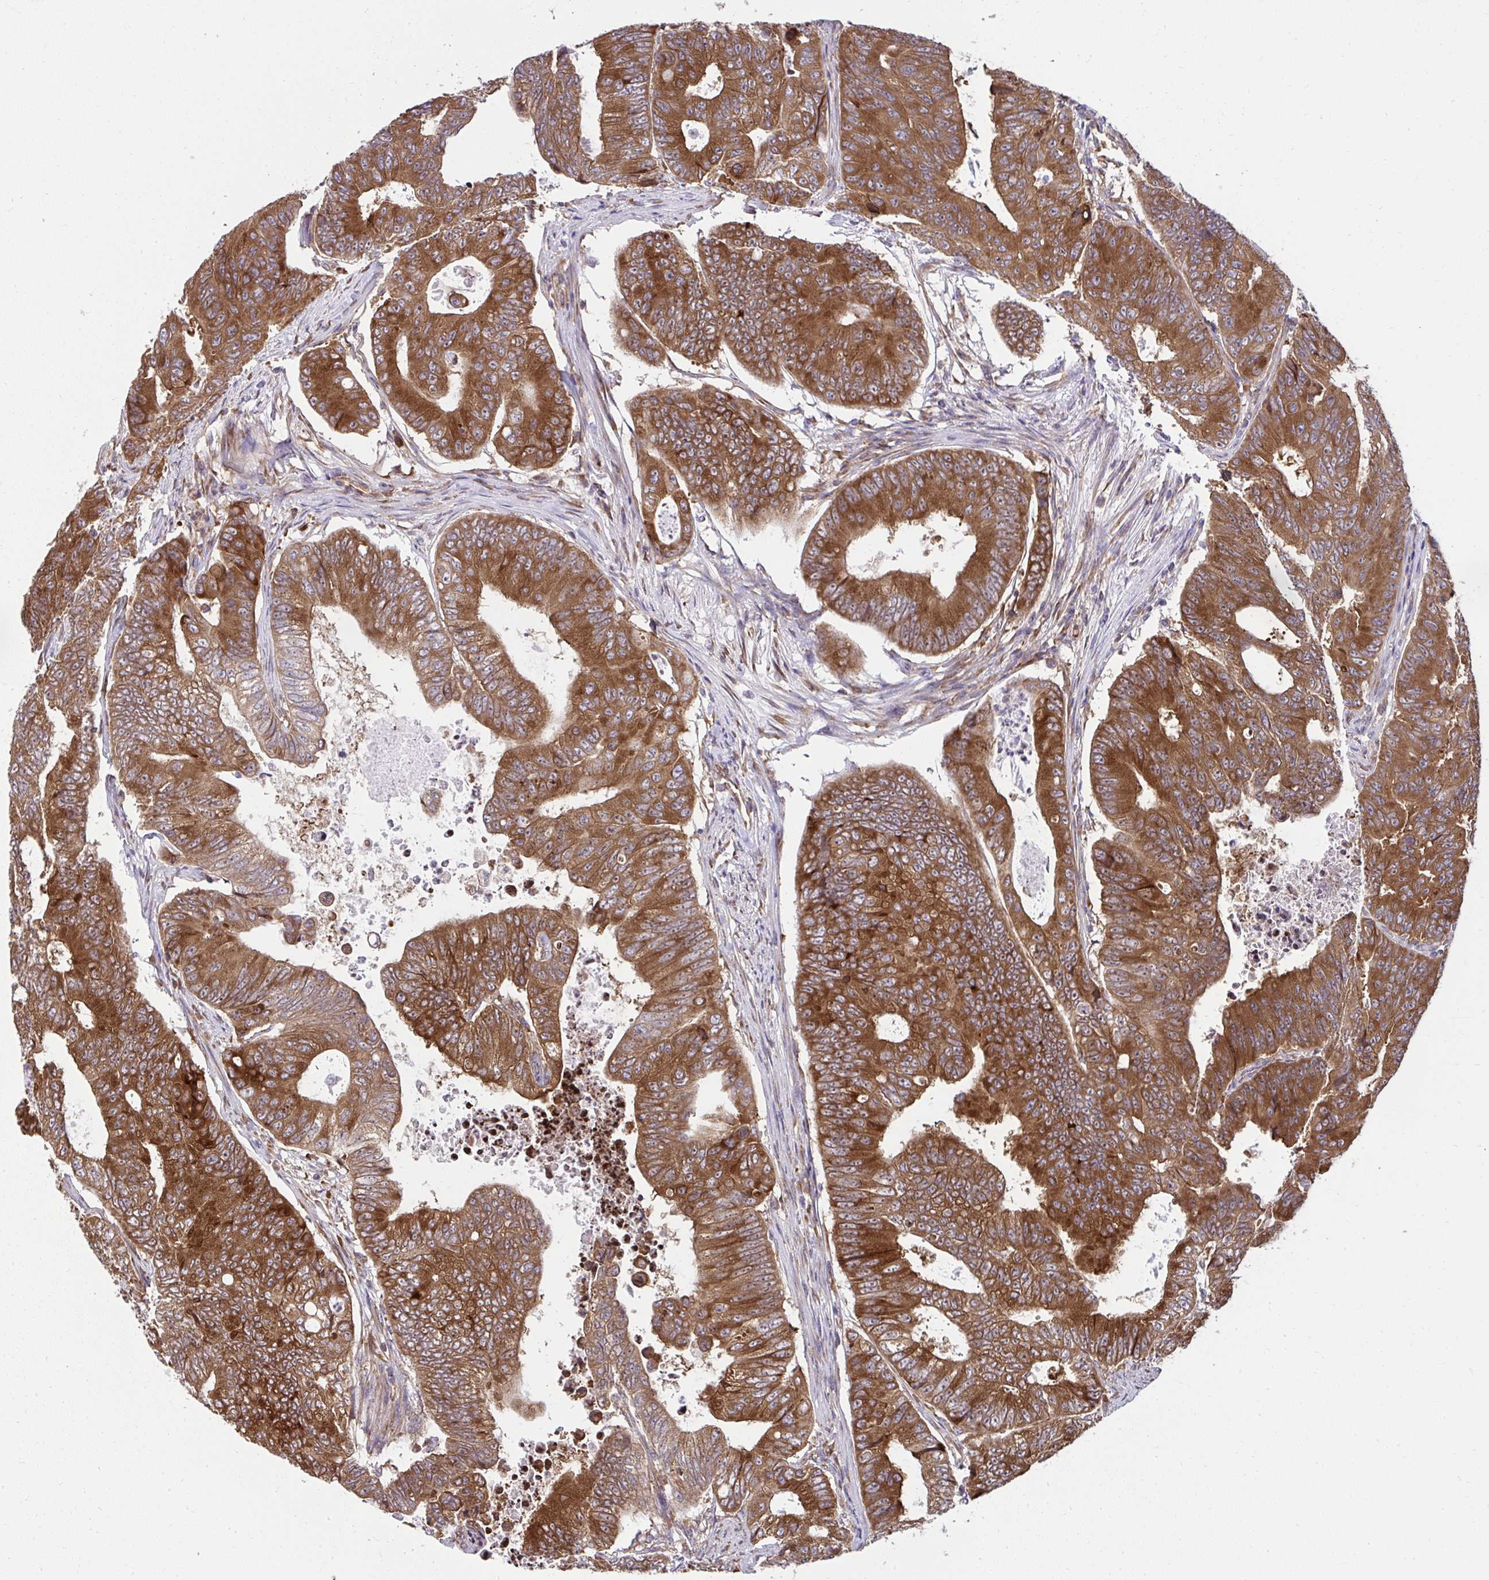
{"staining": {"intensity": "strong", "quantity": ">75%", "location": "cytoplasmic/membranous"}, "tissue": "colorectal cancer", "cell_type": "Tumor cells", "image_type": "cancer", "snomed": [{"axis": "morphology", "description": "Adenocarcinoma, NOS"}, {"axis": "topography", "description": "Colon"}], "caption": "Protein expression analysis of colorectal adenocarcinoma shows strong cytoplasmic/membranous expression in approximately >75% of tumor cells. (Brightfield microscopy of DAB IHC at high magnification).", "gene": "RPS7", "patient": {"sex": "female", "age": 48}}